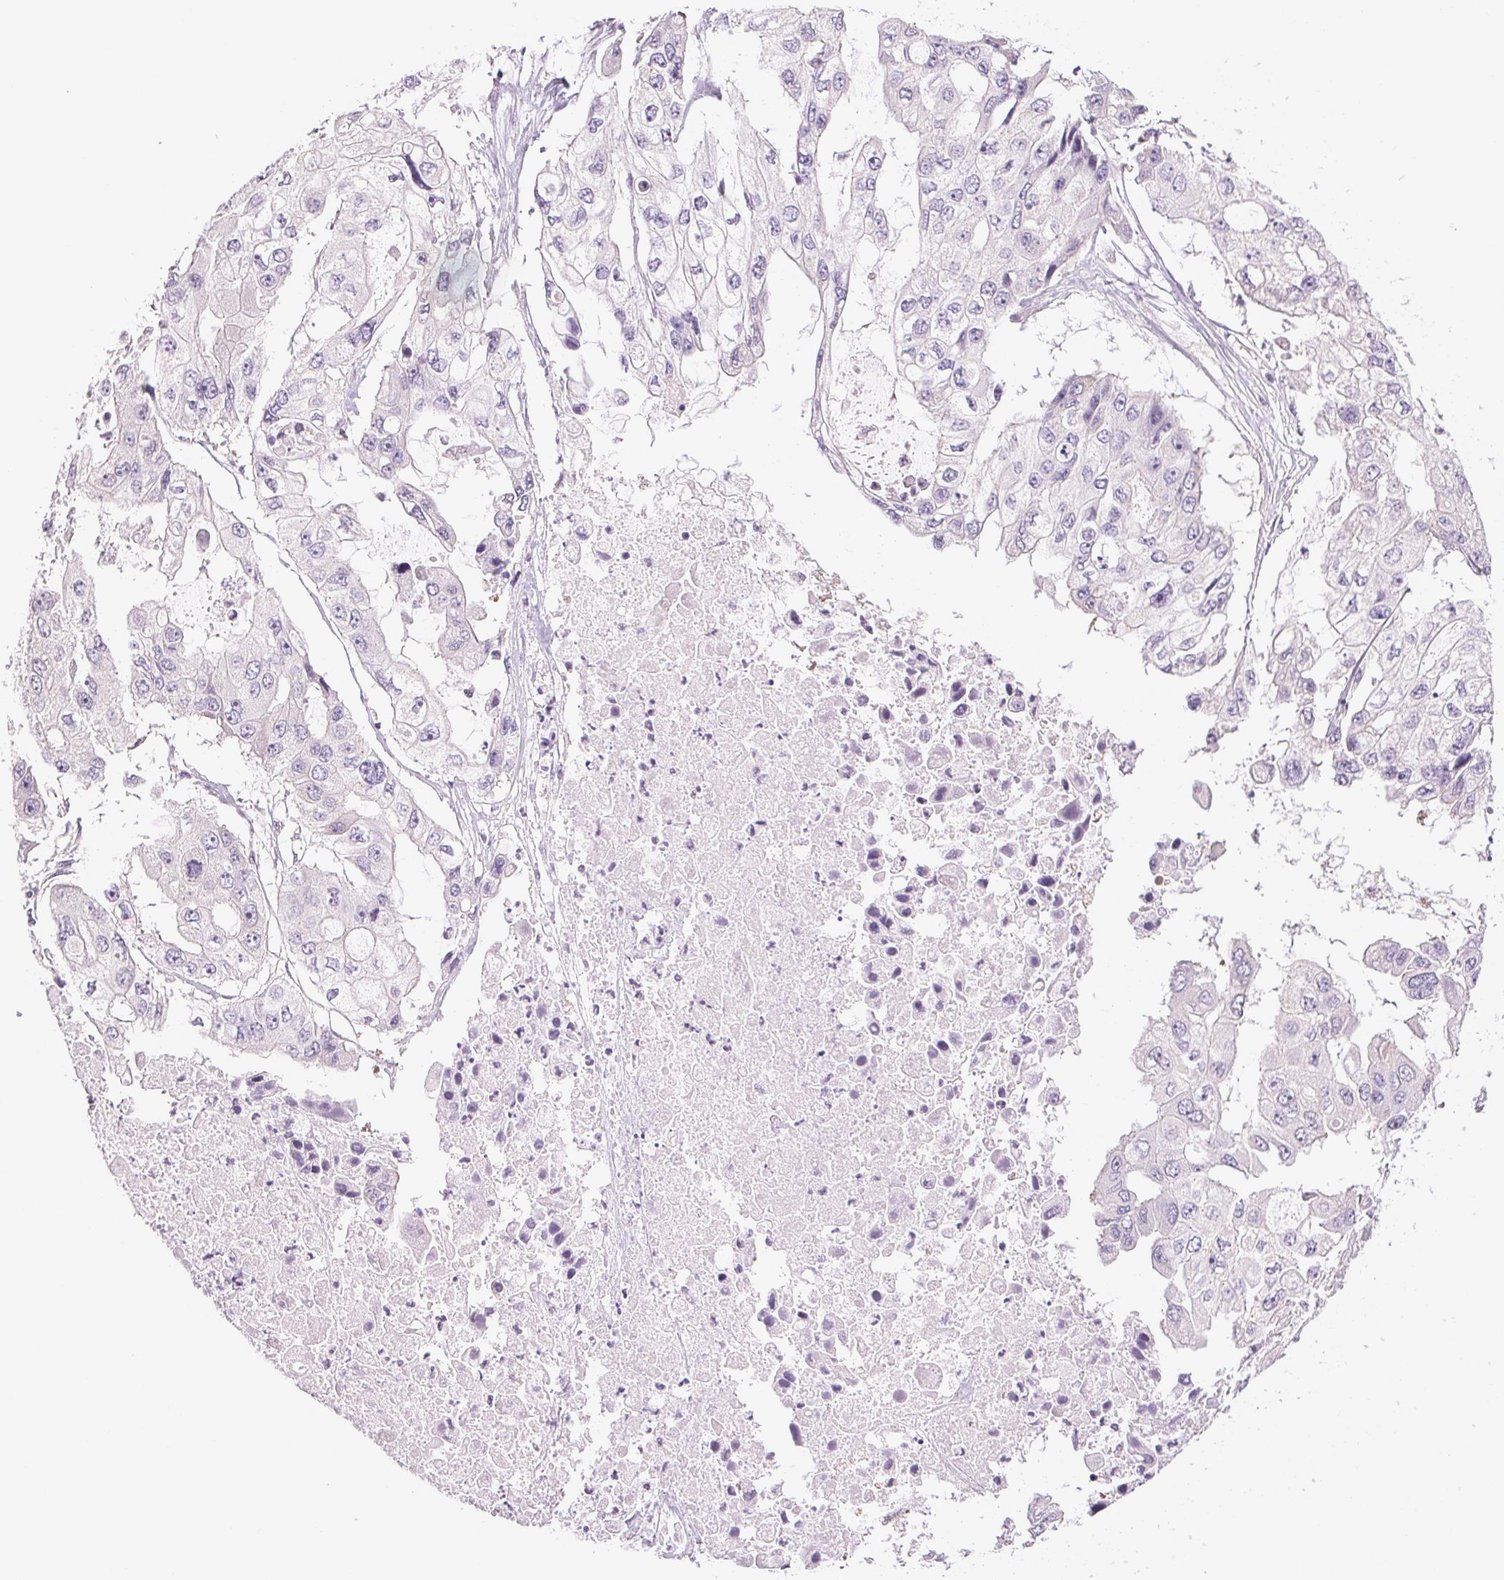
{"staining": {"intensity": "negative", "quantity": "none", "location": "none"}, "tissue": "ovarian cancer", "cell_type": "Tumor cells", "image_type": "cancer", "snomed": [{"axis": "morphology", "description": "Cystadenocarcinoma, serous, NOS"}, {"axis": "topography", "description": "Ovary"}], "caption": "This is a histopathology image of IHC staining of ovarian serous cystadenocarcinoma, which shows no positivity in tumor cells.", "gene": "DNAJC6", "patient": {"sex": "female", "age": 56}}